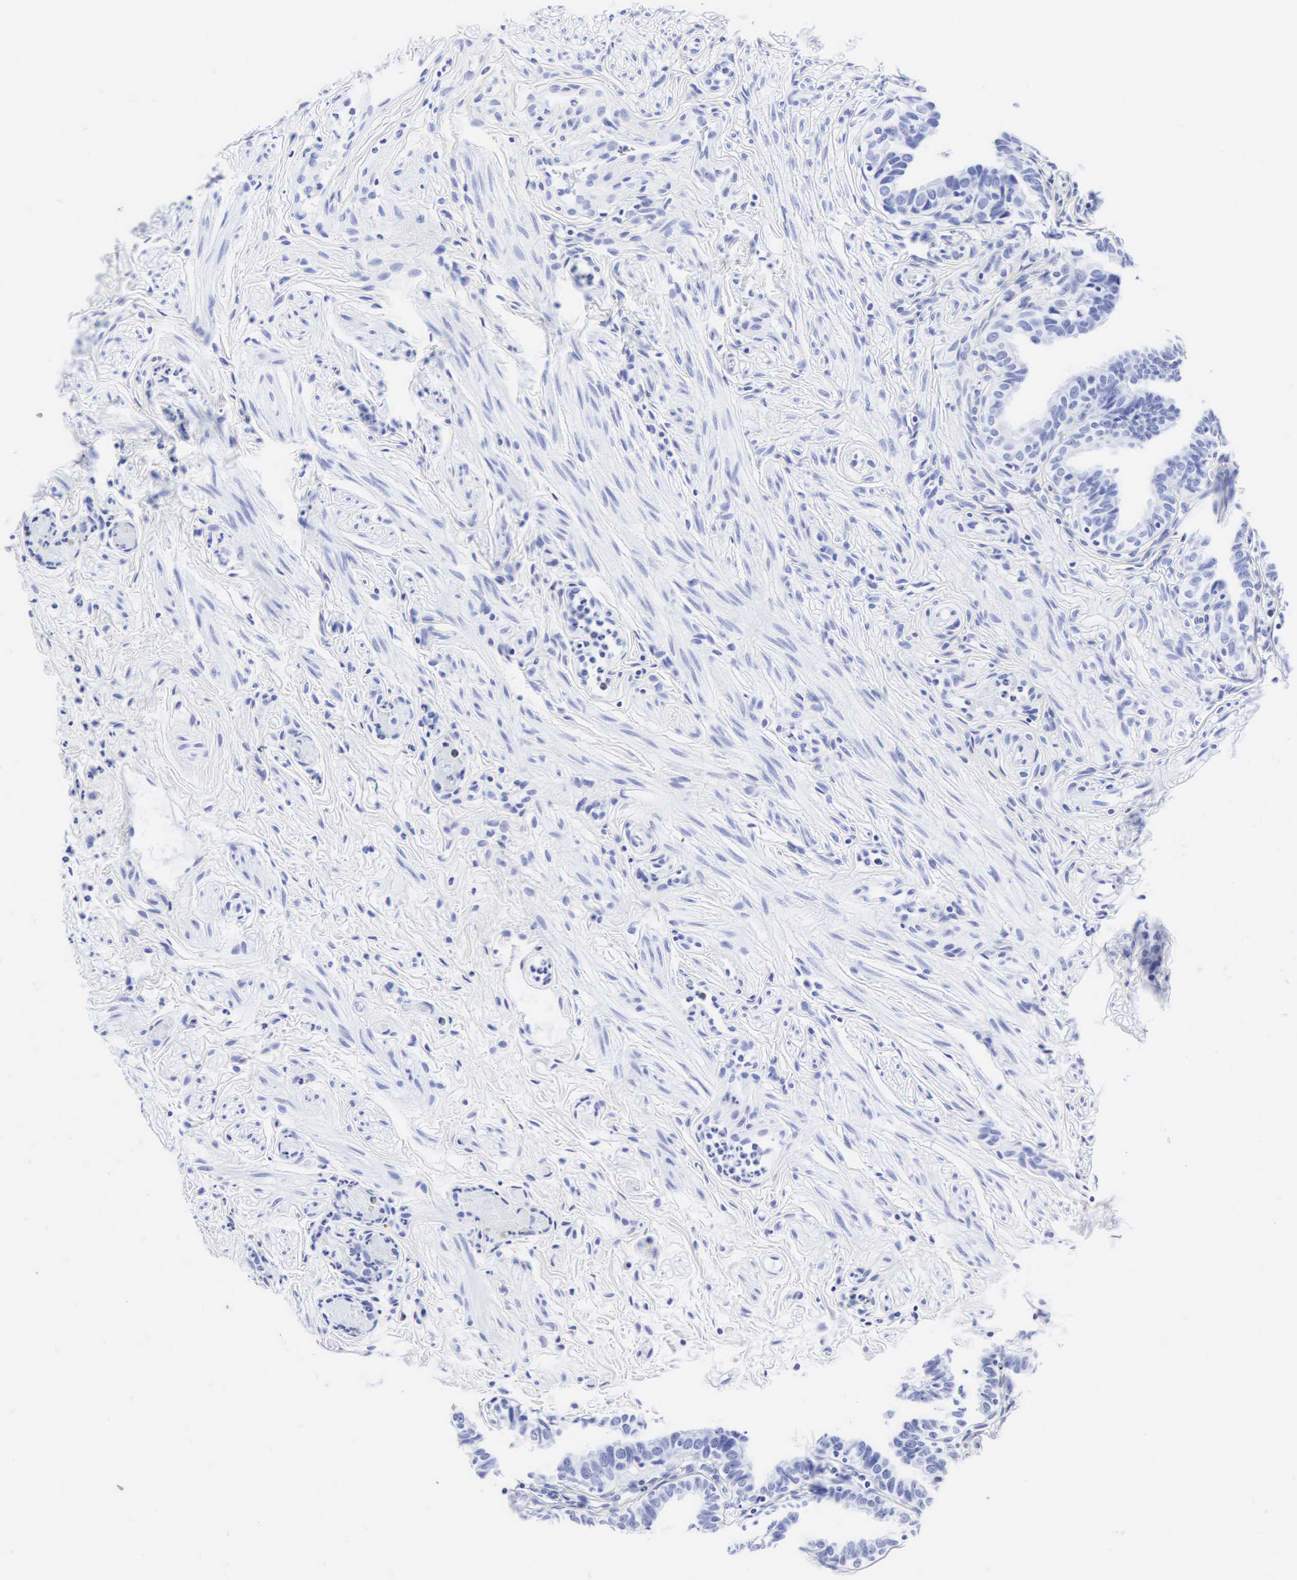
{"staining": {"intensity": "negative", "quantity": "none", "location": "none"}, "tissue": "fallopian tube", "cell_type": "Glandular cells", "image_type": "normal", "snomed": [{"axis": "morphology", "description": "Normal tissue, NOS"}, {"axis": "topography", "description": "Fallopian tube"}], "caption": "DAB immunohistochemical staining of unremarkable fallopian tube displays no significant positivity in glandular cells. (DAB immunohistochemistry (IHC), high magnification).", "gene": "CGB3", "patient": {"sex": "female", "age": 41}}